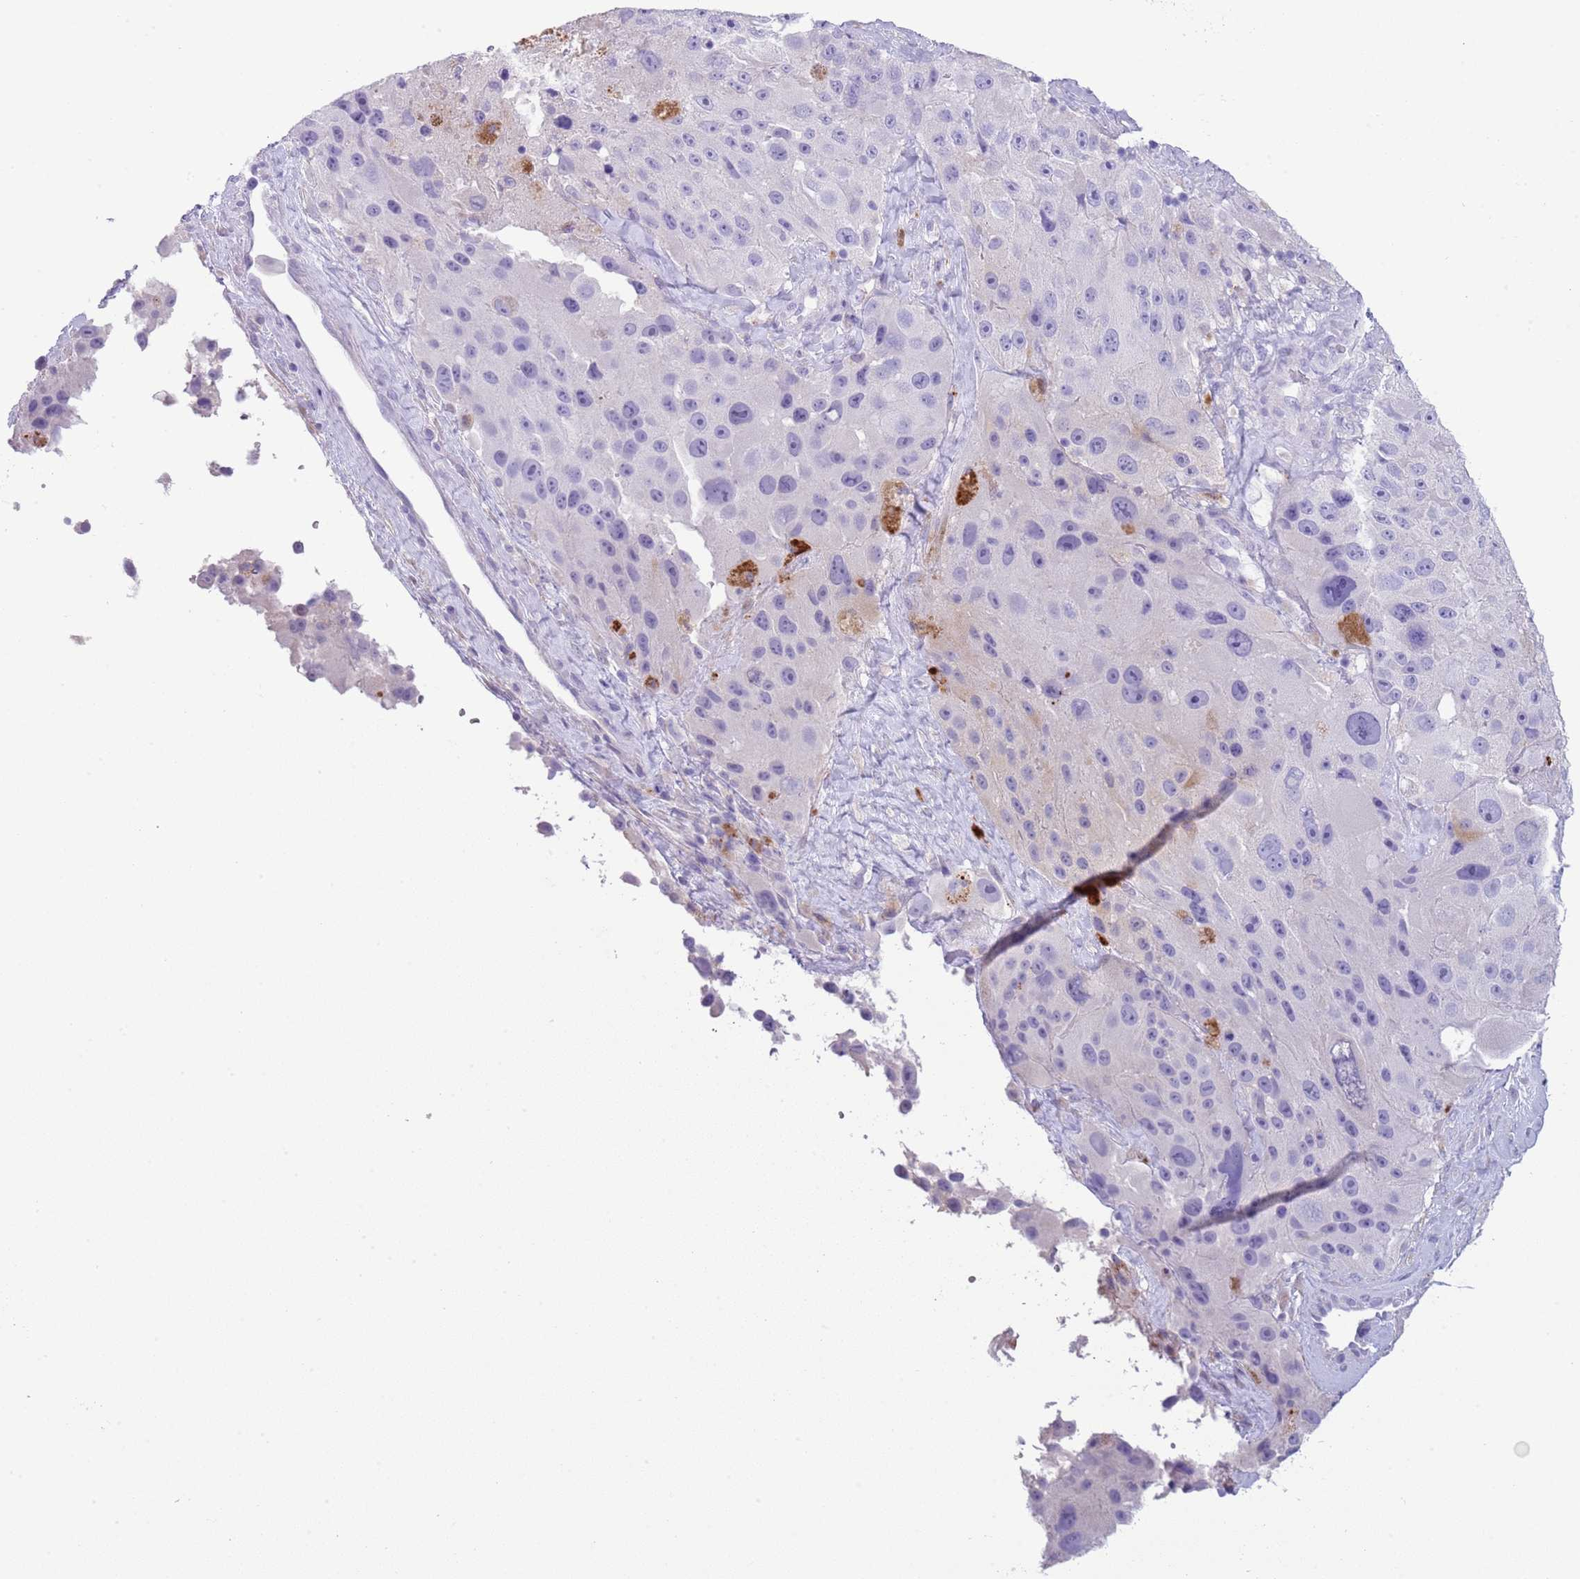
{"staining": {"intensity": "negative", "quantity": "none", "location": "none"}, "tissue": "melanoma", "cell_type": "Tumor cells", "image_type": "cancer", "snomed": [{"axis": "morphology", "description": "Malignant melanoma, Metastatic site"}, {"axis": "topography", "description": "Lymph node"}], "caption": "A high-resolution photomicrograph shows immunohistochemistry staining of malignant melanoma (metastatic site), which exhibits no significant expression in tumor cells.", "gene": "ABHD17C", "patient": {"sex": "male", "age": 62}}